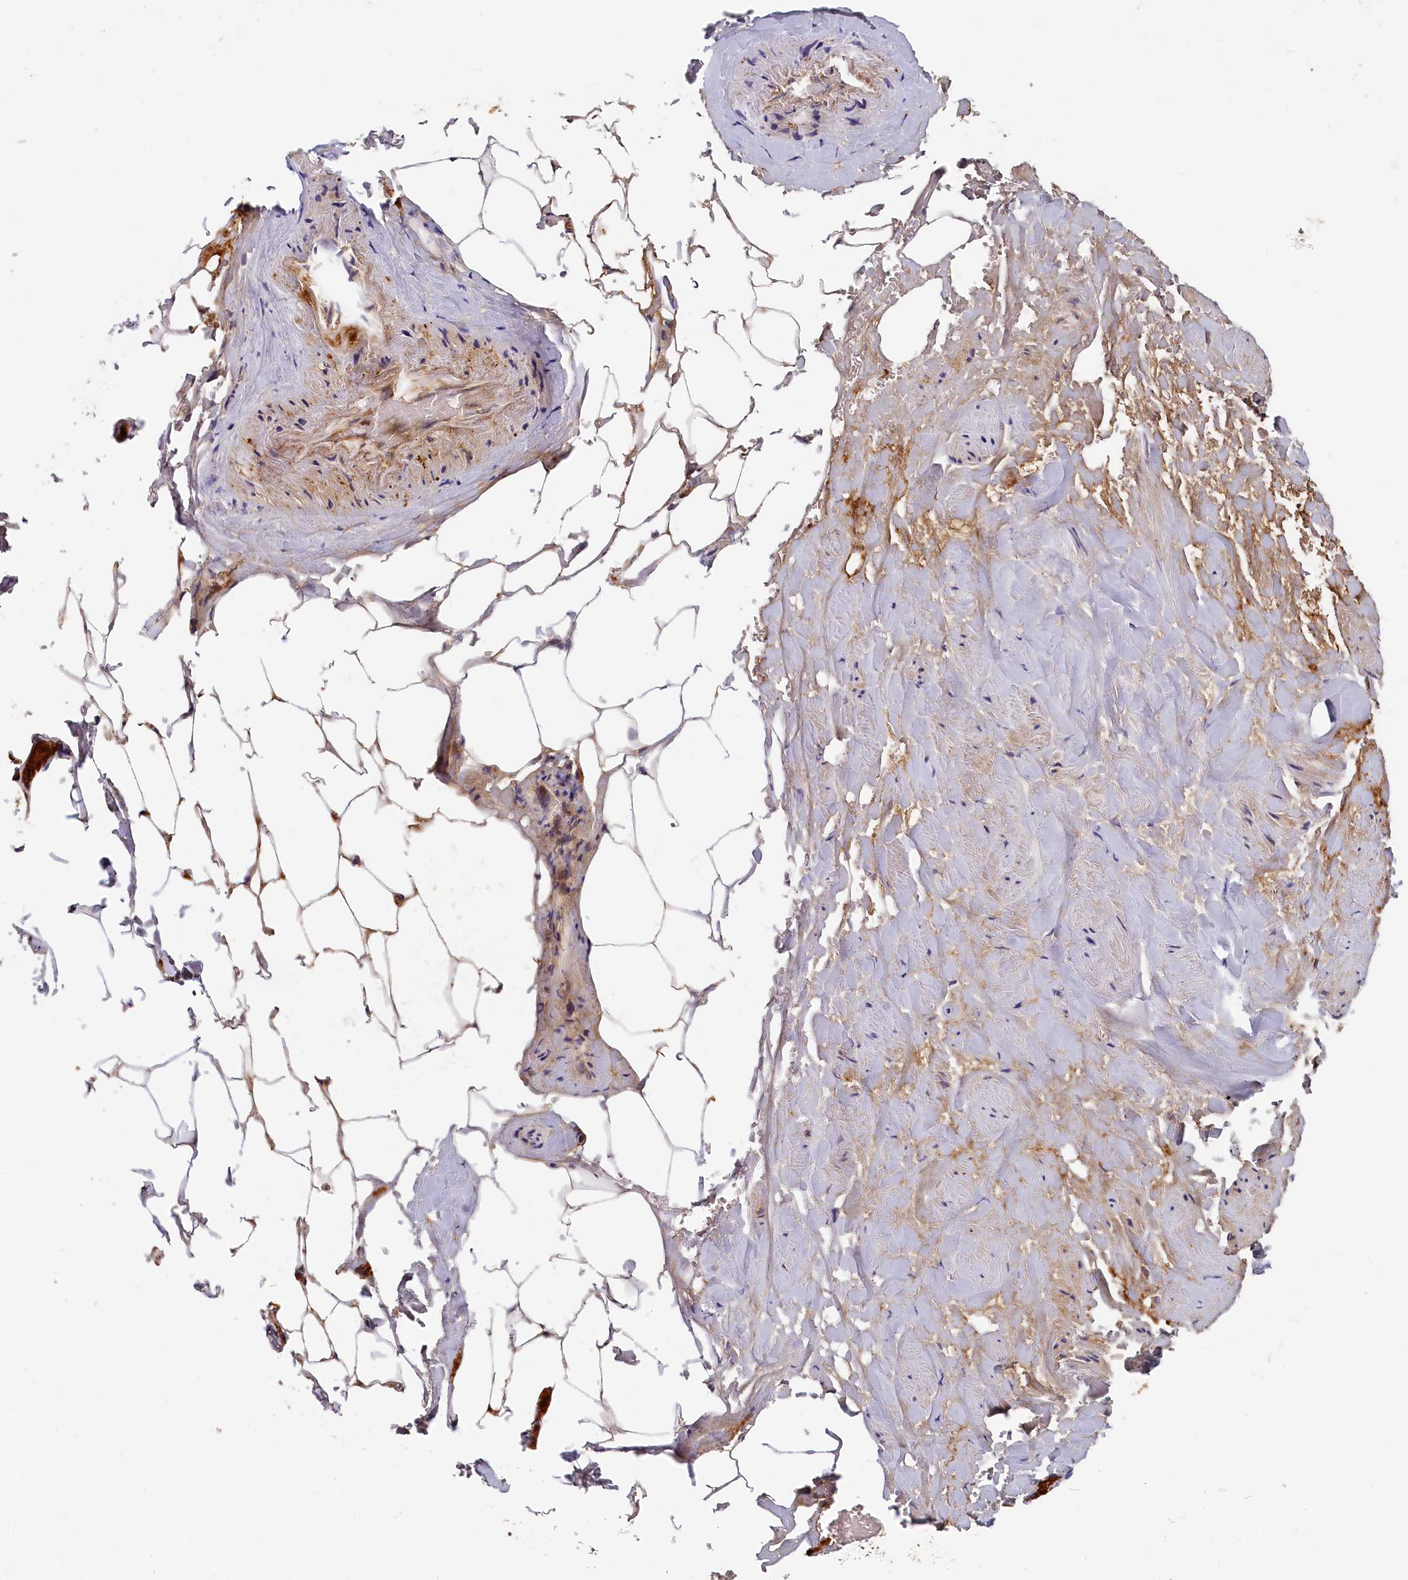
{"staining": {"intensity": "moderate", "quantity": ">75%", "location": "cytoplasmic/membranous"}, "tissue": "adipose tissue", "cell_type": "Adipocytes", "image_type": "normal", "snomed": [{"axis": "morphology", "description": "Normal tissue, NOS"}, {"axis": "morphology", "description": "Adenocarcinoma, Low grade"}, {"axis": "topography", "description": "Prostate"}, {"axis": "topography", "description": "Peripheral nerve tissue"}], "caption": "Protein analysis of normal adipose tissue displays moderate cytoplasmic/membranous staining in approximately >75% of adipocytes. (Brightfield microscopy of DAB IHC at high magnification).", "gene": "ITIH1", "patient": {"sex": "male", "age": 63}}